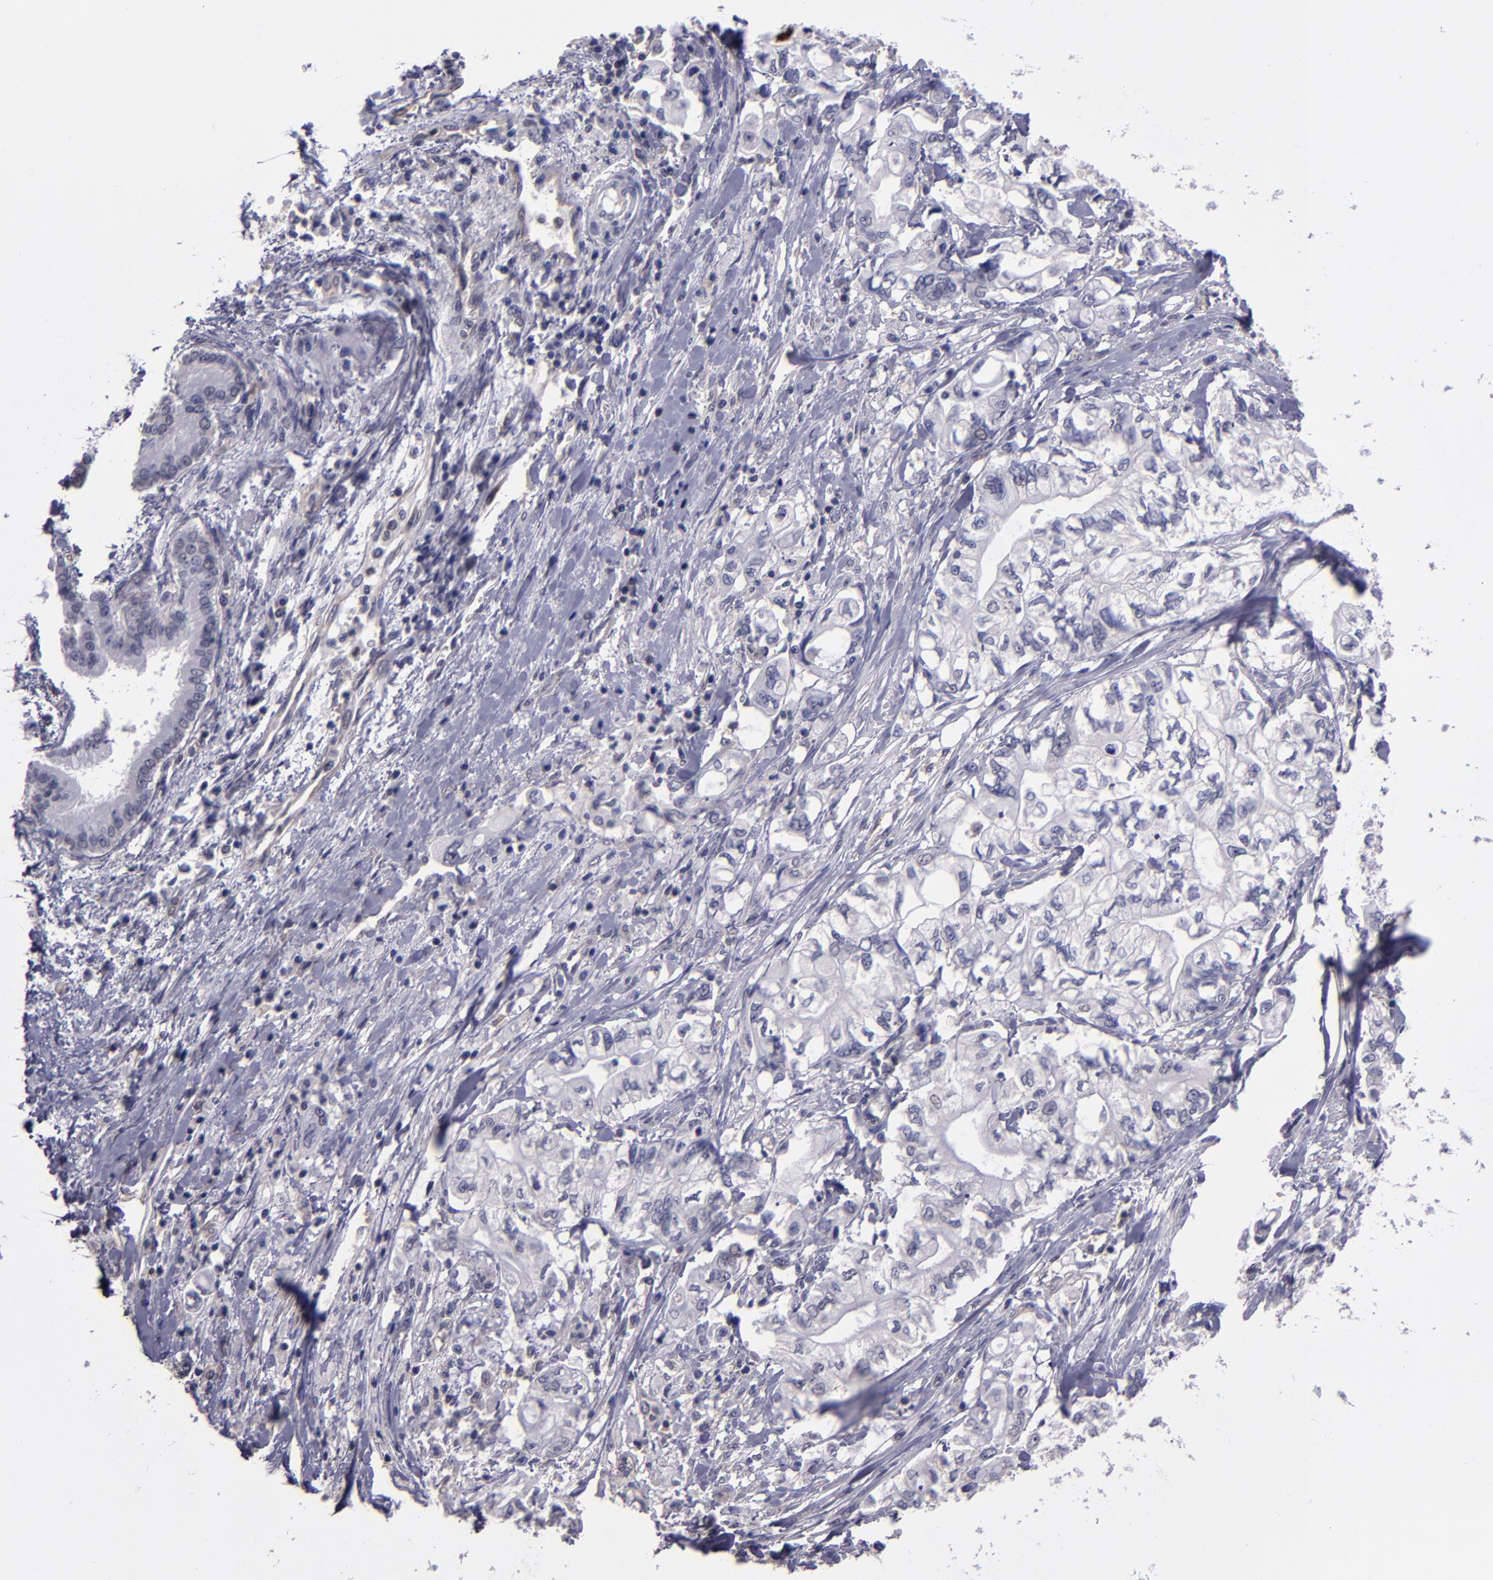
{"staining": {"intensity": "negative", "quantity": "none", "location": "none"}, "tissue": "pancreatic cancer", "cell_type": "Tumor cells", "image_type": "cancer", "snomed": [{"axis": "morphology", "description": "Adenocarcinoma, NOS"}, {"axis": "topography", "description": "Pancreas"}], "caption": "Pancreatic cancer (adenocarcinoma) stained for a protein using immunohistochemistry (IHC) demonstrates no staining tumor cells.", "gene": "CEBPE", "patient": {"sex": "male", "age": 79}}